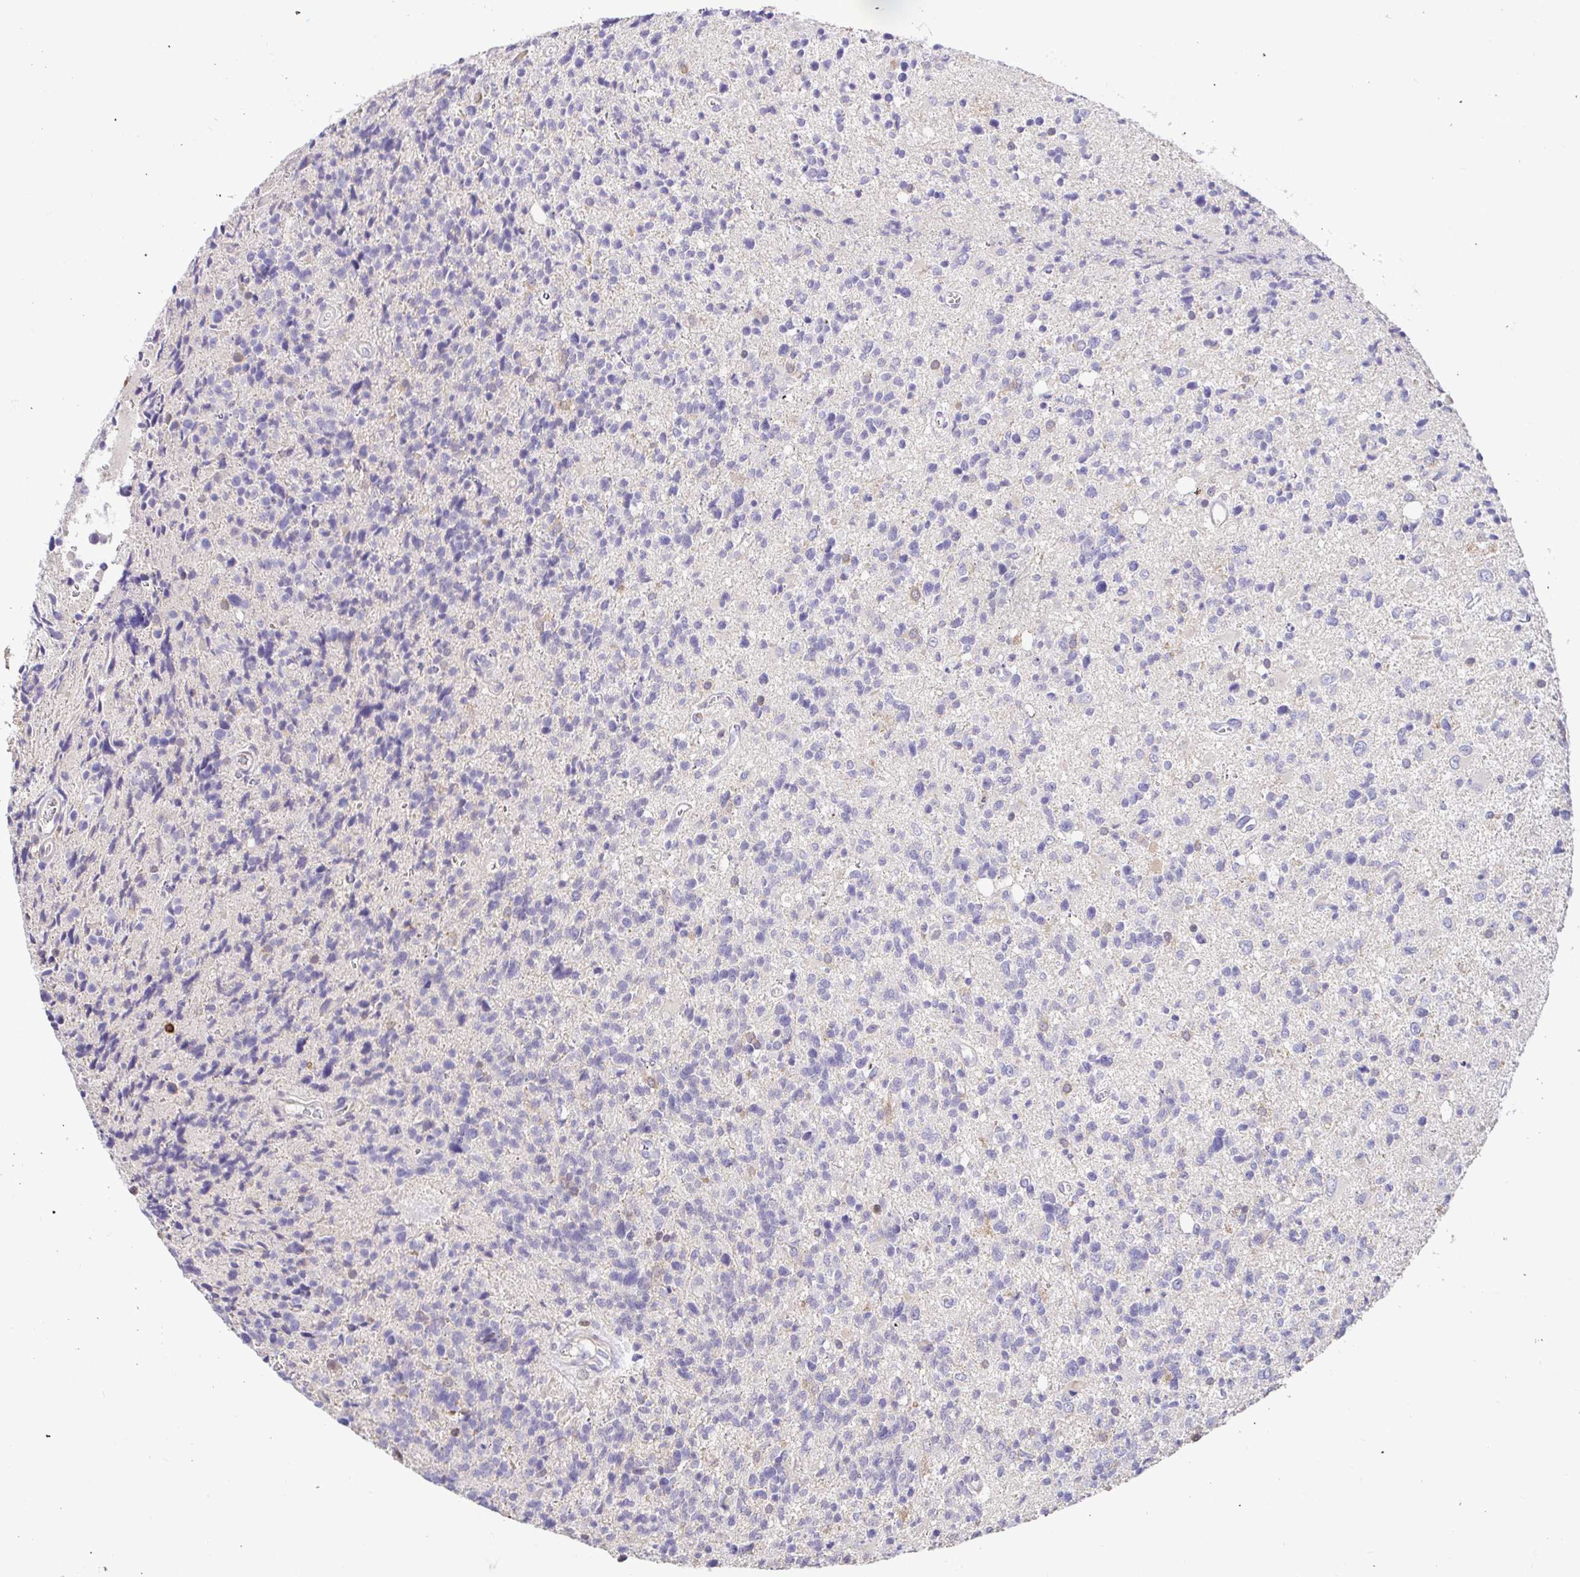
{"staining": {"intensity": "negative", "quantity": "none", "location": "none"}, "tissue": "glioma", "cell_type": "Tumor cells", "image_type": "cancer", "snomed": [{"axis": "morphology", "description": "Glioma, malignant, High grade"}, {"axis": "topography", "description": "Brain"}], "caption": "Immunohistochemistry image of neoplastic tissue: human glioma stained with DAB (3,3'-diaminobenzidine) displays no significant protein positivity in tumor cells.", "gene": "SKAP1", "patient": {"sex": "male", "age": 29}}